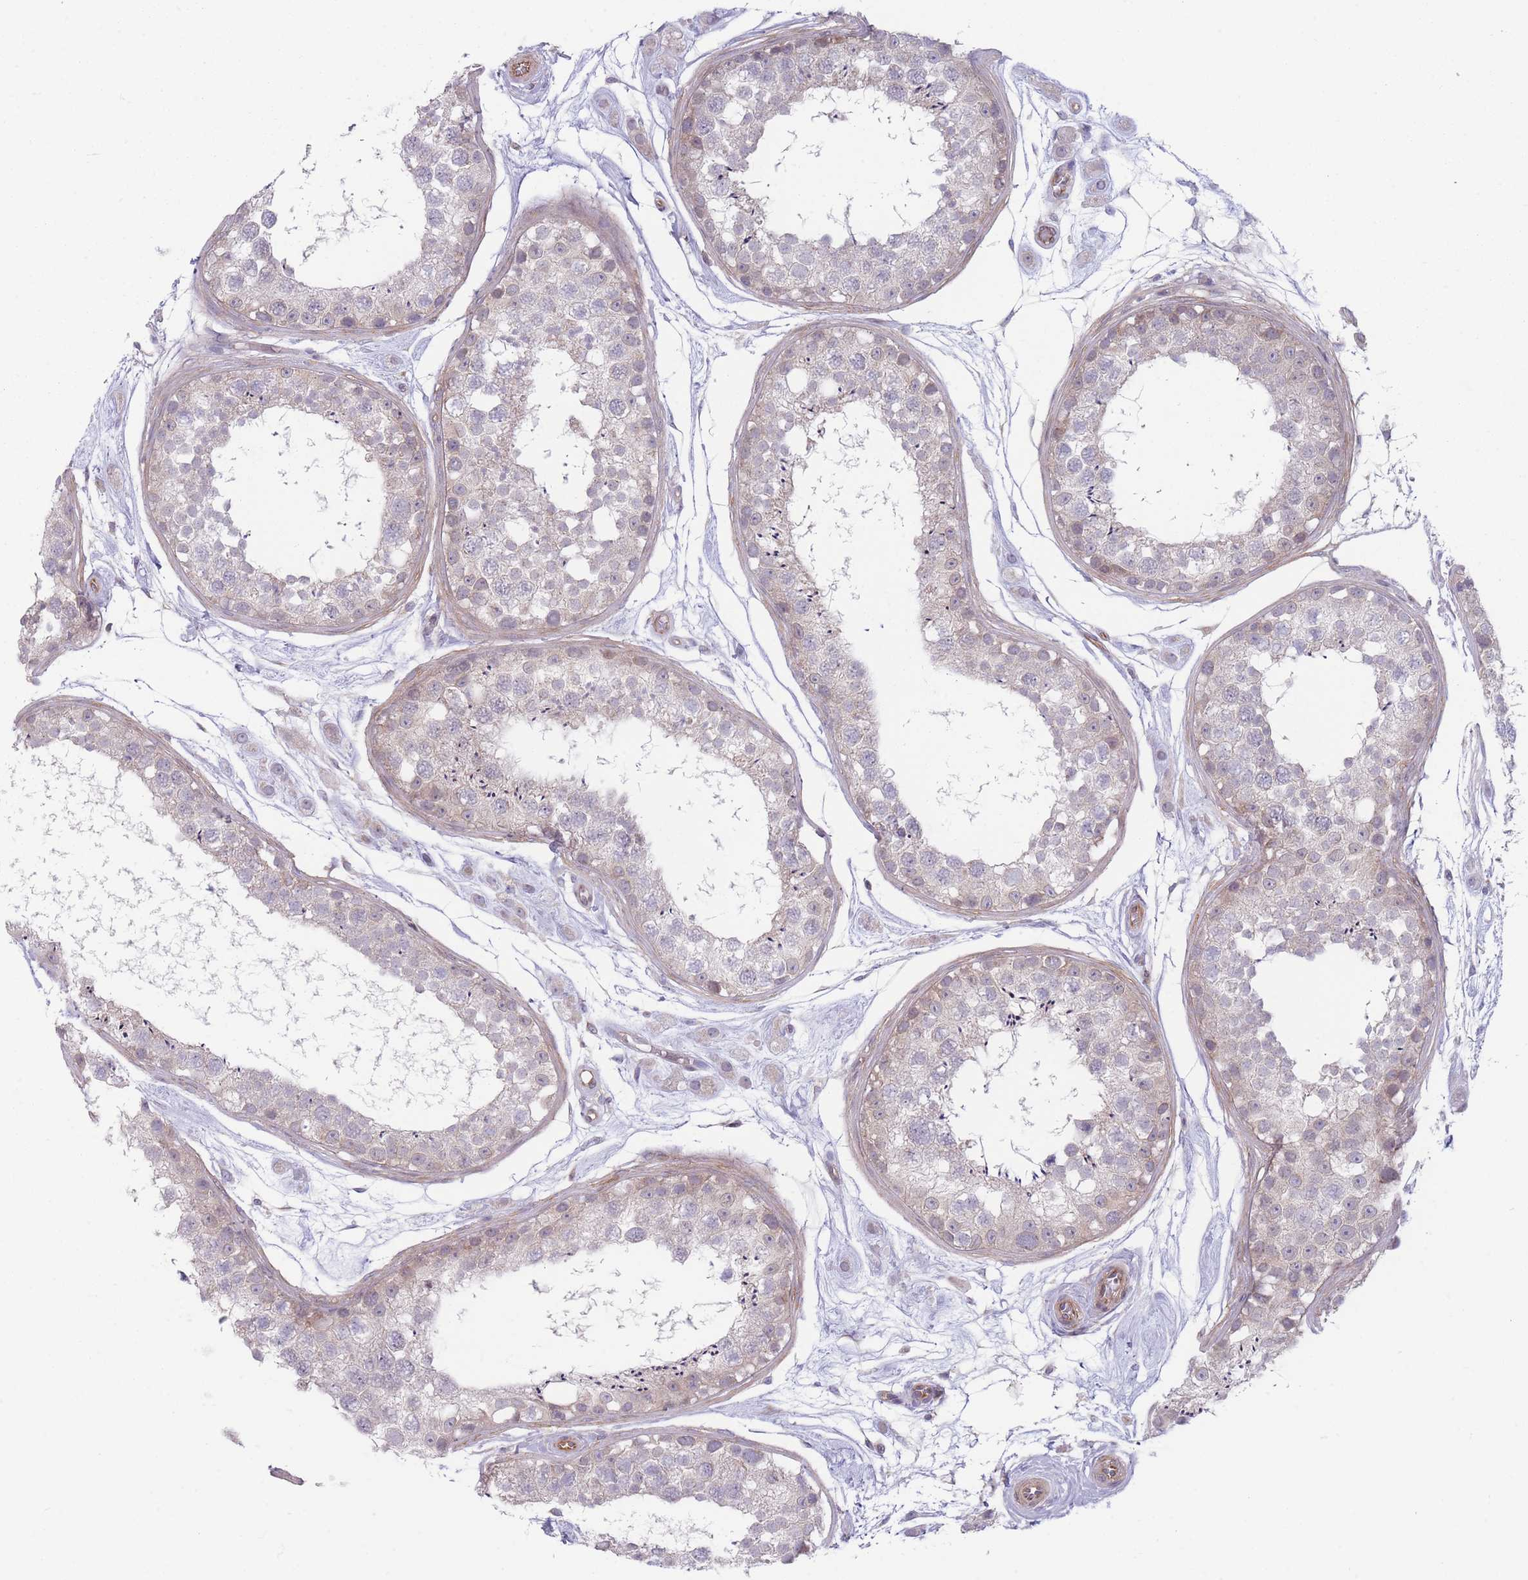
{"staining": {"intensity": "weak", "quantity": "<25%", "location": "cytoplasmic/membranous"}, "tissue": "testis", "cell_type": "Cells in seminiferous ducts", "image_type": "normal", "snomed": [{"axis": "morphology", "description": "Normal tissue, NOS"}, {"axis": "topography", "description": "Testis"}], "caption": "High power microscopy photomicrograph of an immunohistochemistry (IHC) histopathology image of benign testis, revealing no significant expression in cells in seminiferous ducts.", "gene": "VRK2", "patient": {"sex": "male", "age": 25}}